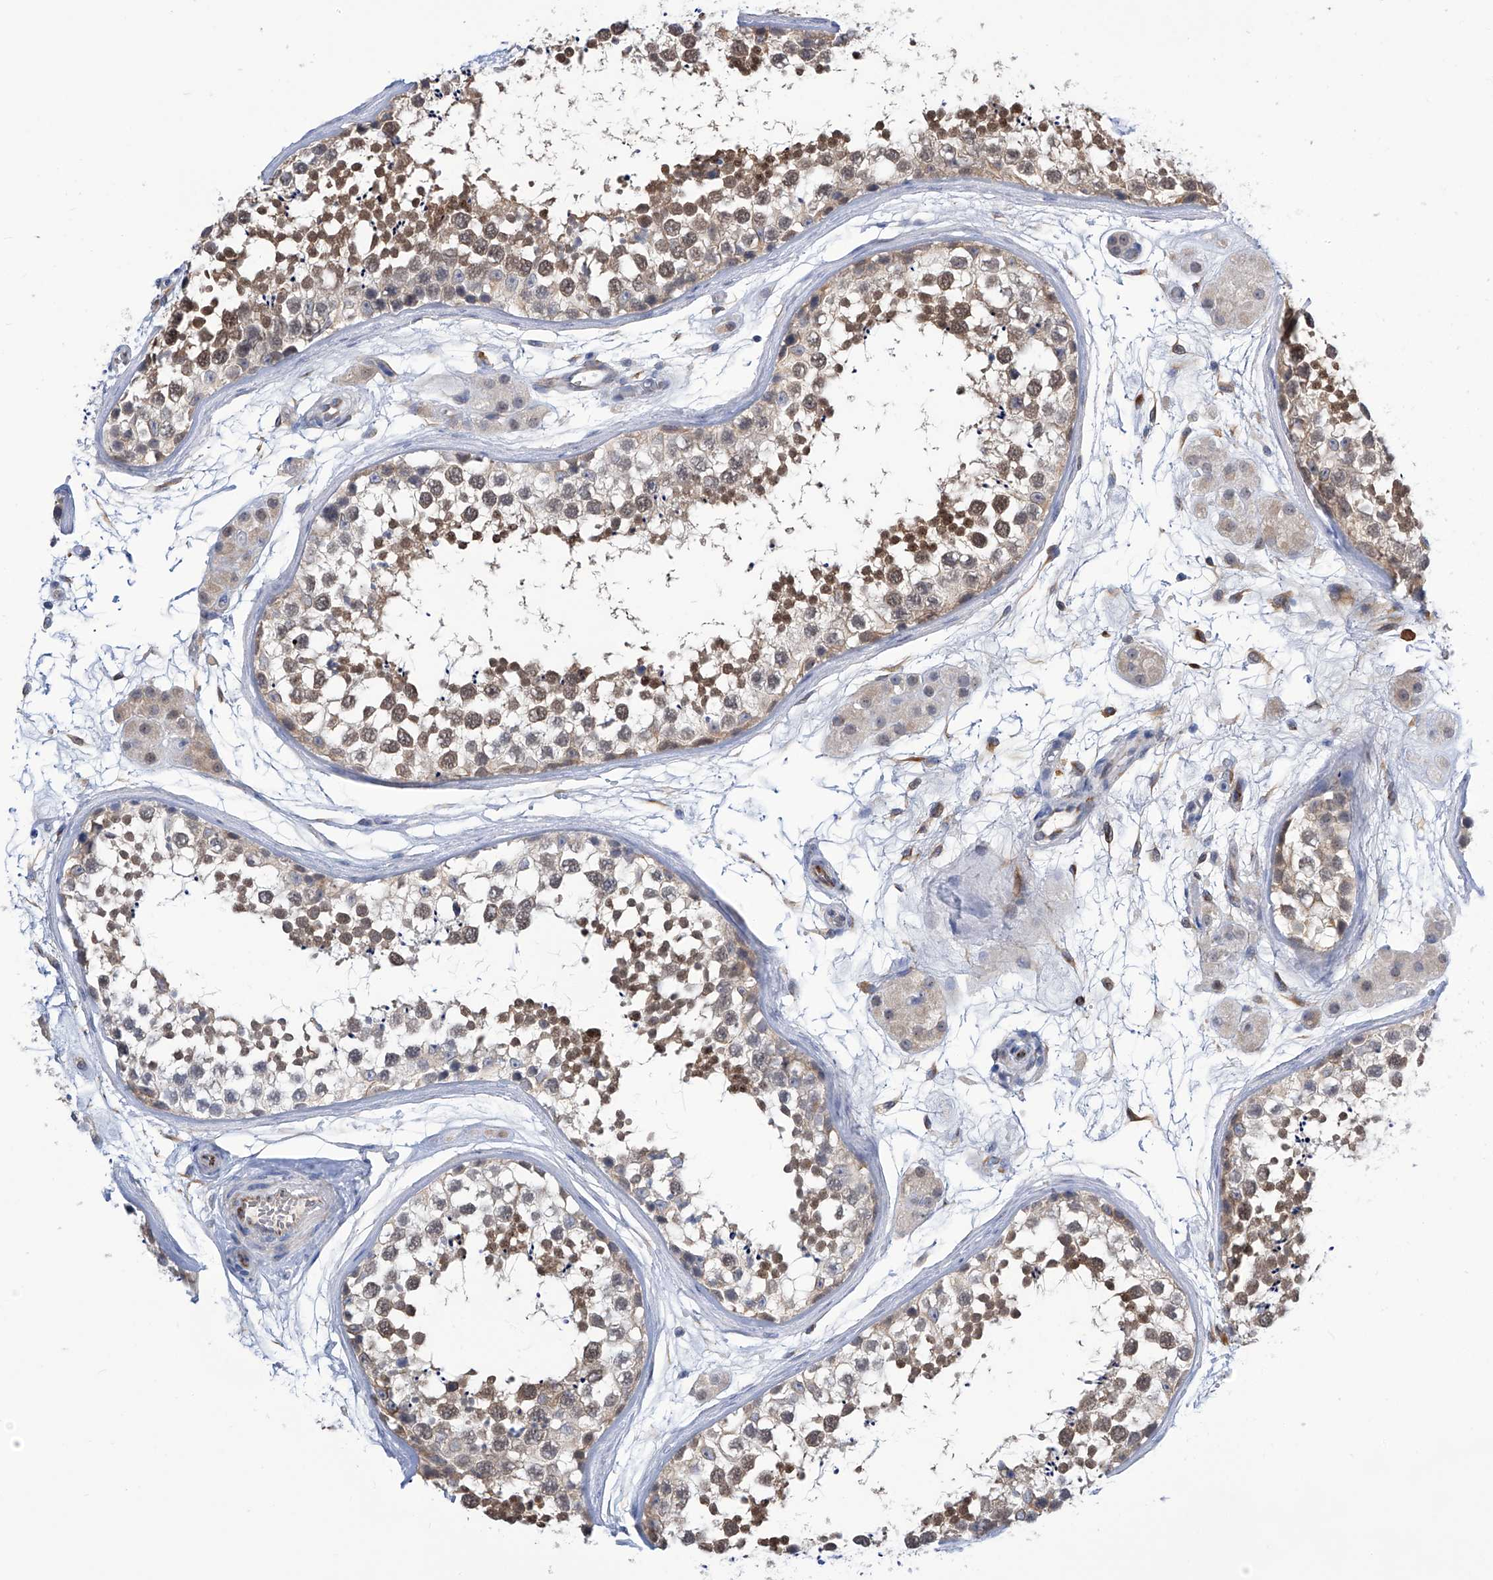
{"staining": {"intensity": "moderate", "quantity": "25%-75%", "location": "cytoplasmic/membranous,nuclear"}, "tissue": "testis", "cell_type": "Cells in seminiferous ducts", "image_type": "normal", "snomed": [{"axis": "morphology", "description": "Normal tissue, NOS"}, {"axis": "topography", "description": "Testis"}], "caption": "Immunohistochemical staining of unremarkable human testis demonstrates 25%-75% levels of moderate cytoplasmic/membranous,nuclear protein expression in about 25%-75% of cells in seminiferous ducts.", "gene": "PGM3", "patient": {"sex": "male", "age": 56}}